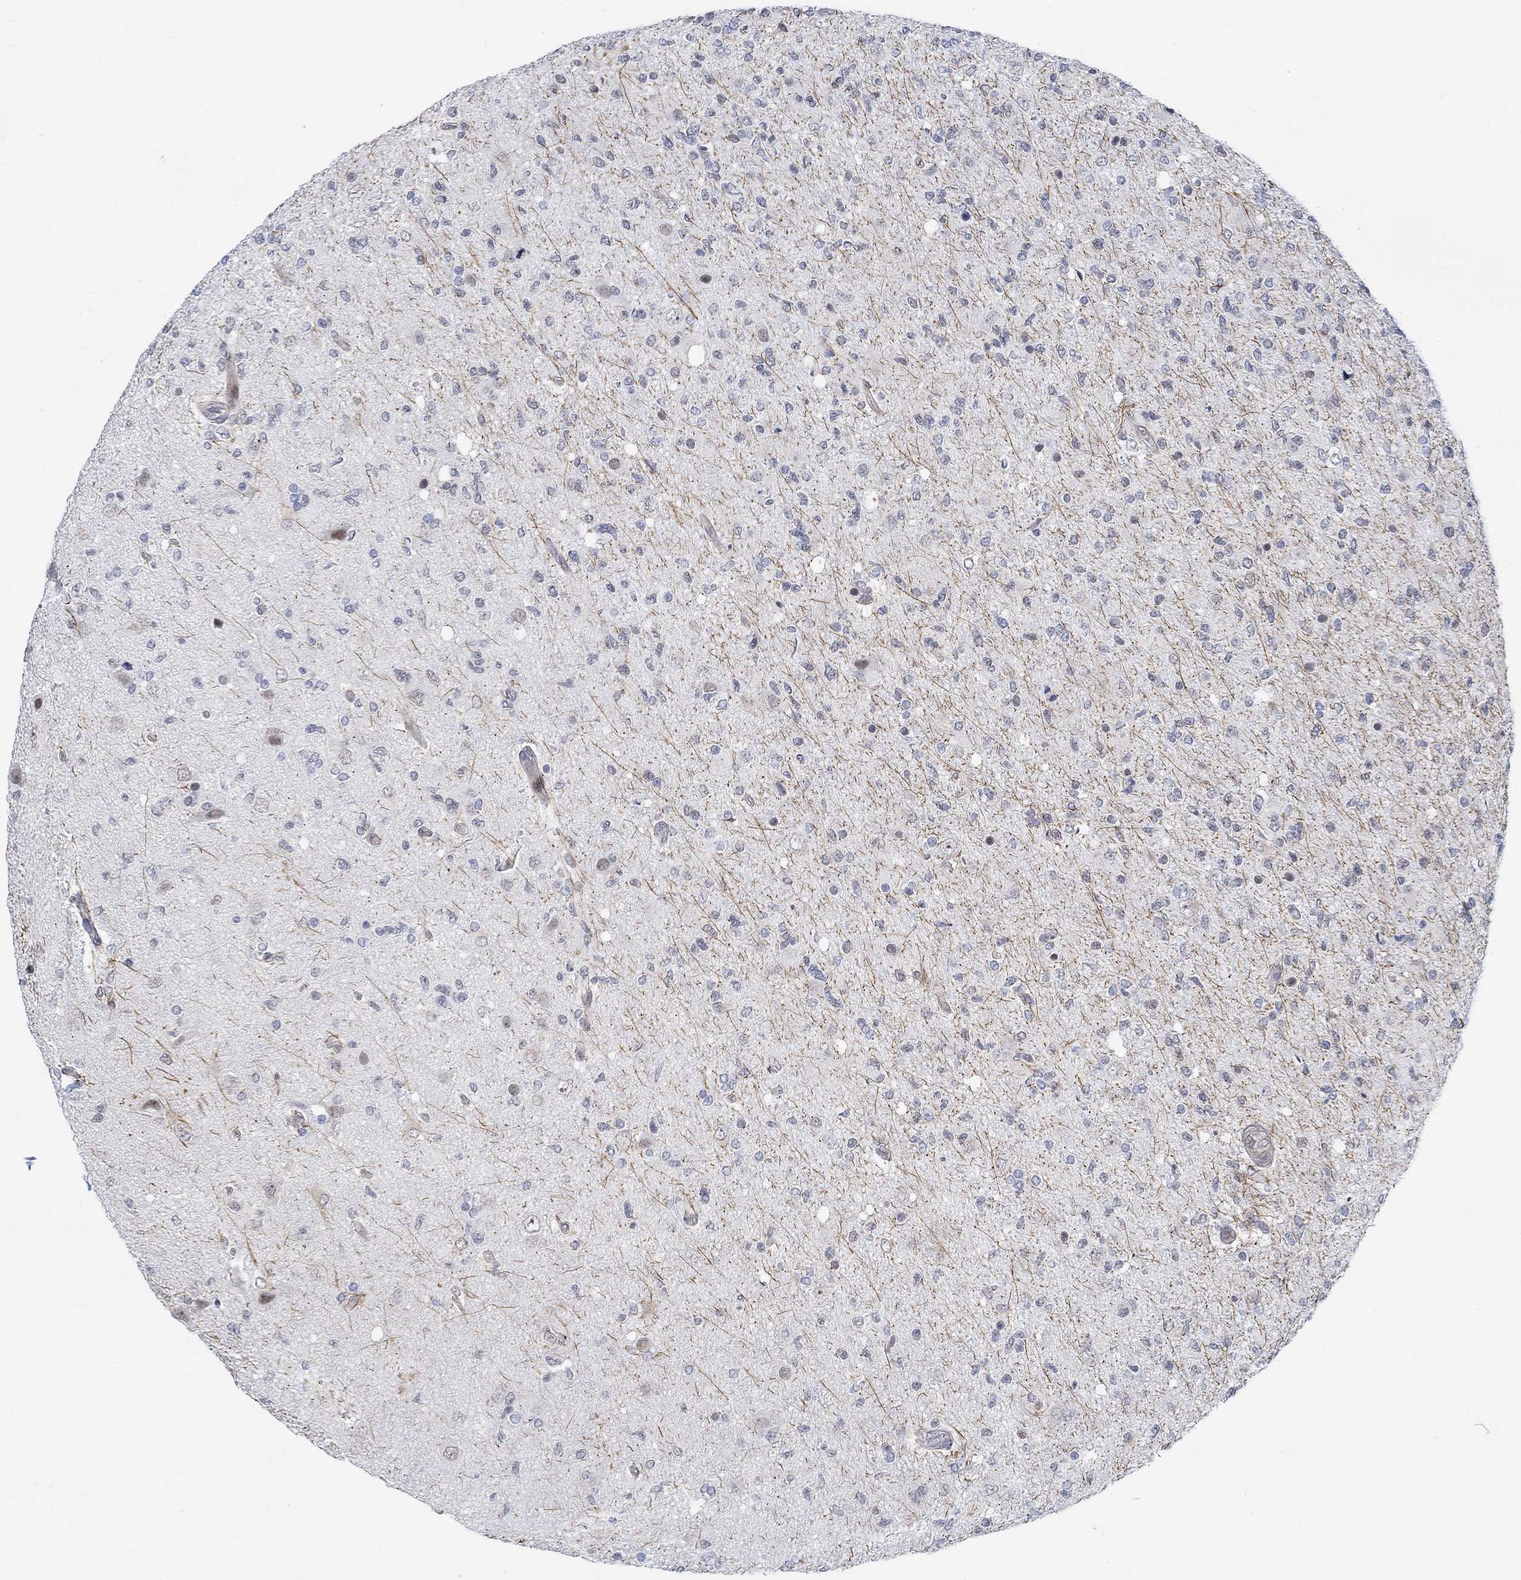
{"staining": {"intensity": "negative", "quantity": "none", "location": "none"}, "tissue": "glioma", "cell_type": "Tumor cells", "image_type": "cancer", "snomed": [{"axis": "morphology", "description": "Glioma, malignant, High grade"}, {"axis": "topography", "description": "Cerebral cortex"}], "caption": "Protein analysis of glioma exhibits no significant positivity in tumor cells. (DAB immunohistochemistry (IHC) with hematoxylin counter stain).", "gene": "KCNH8", "patient": {"sex": "male", "age": 70}}